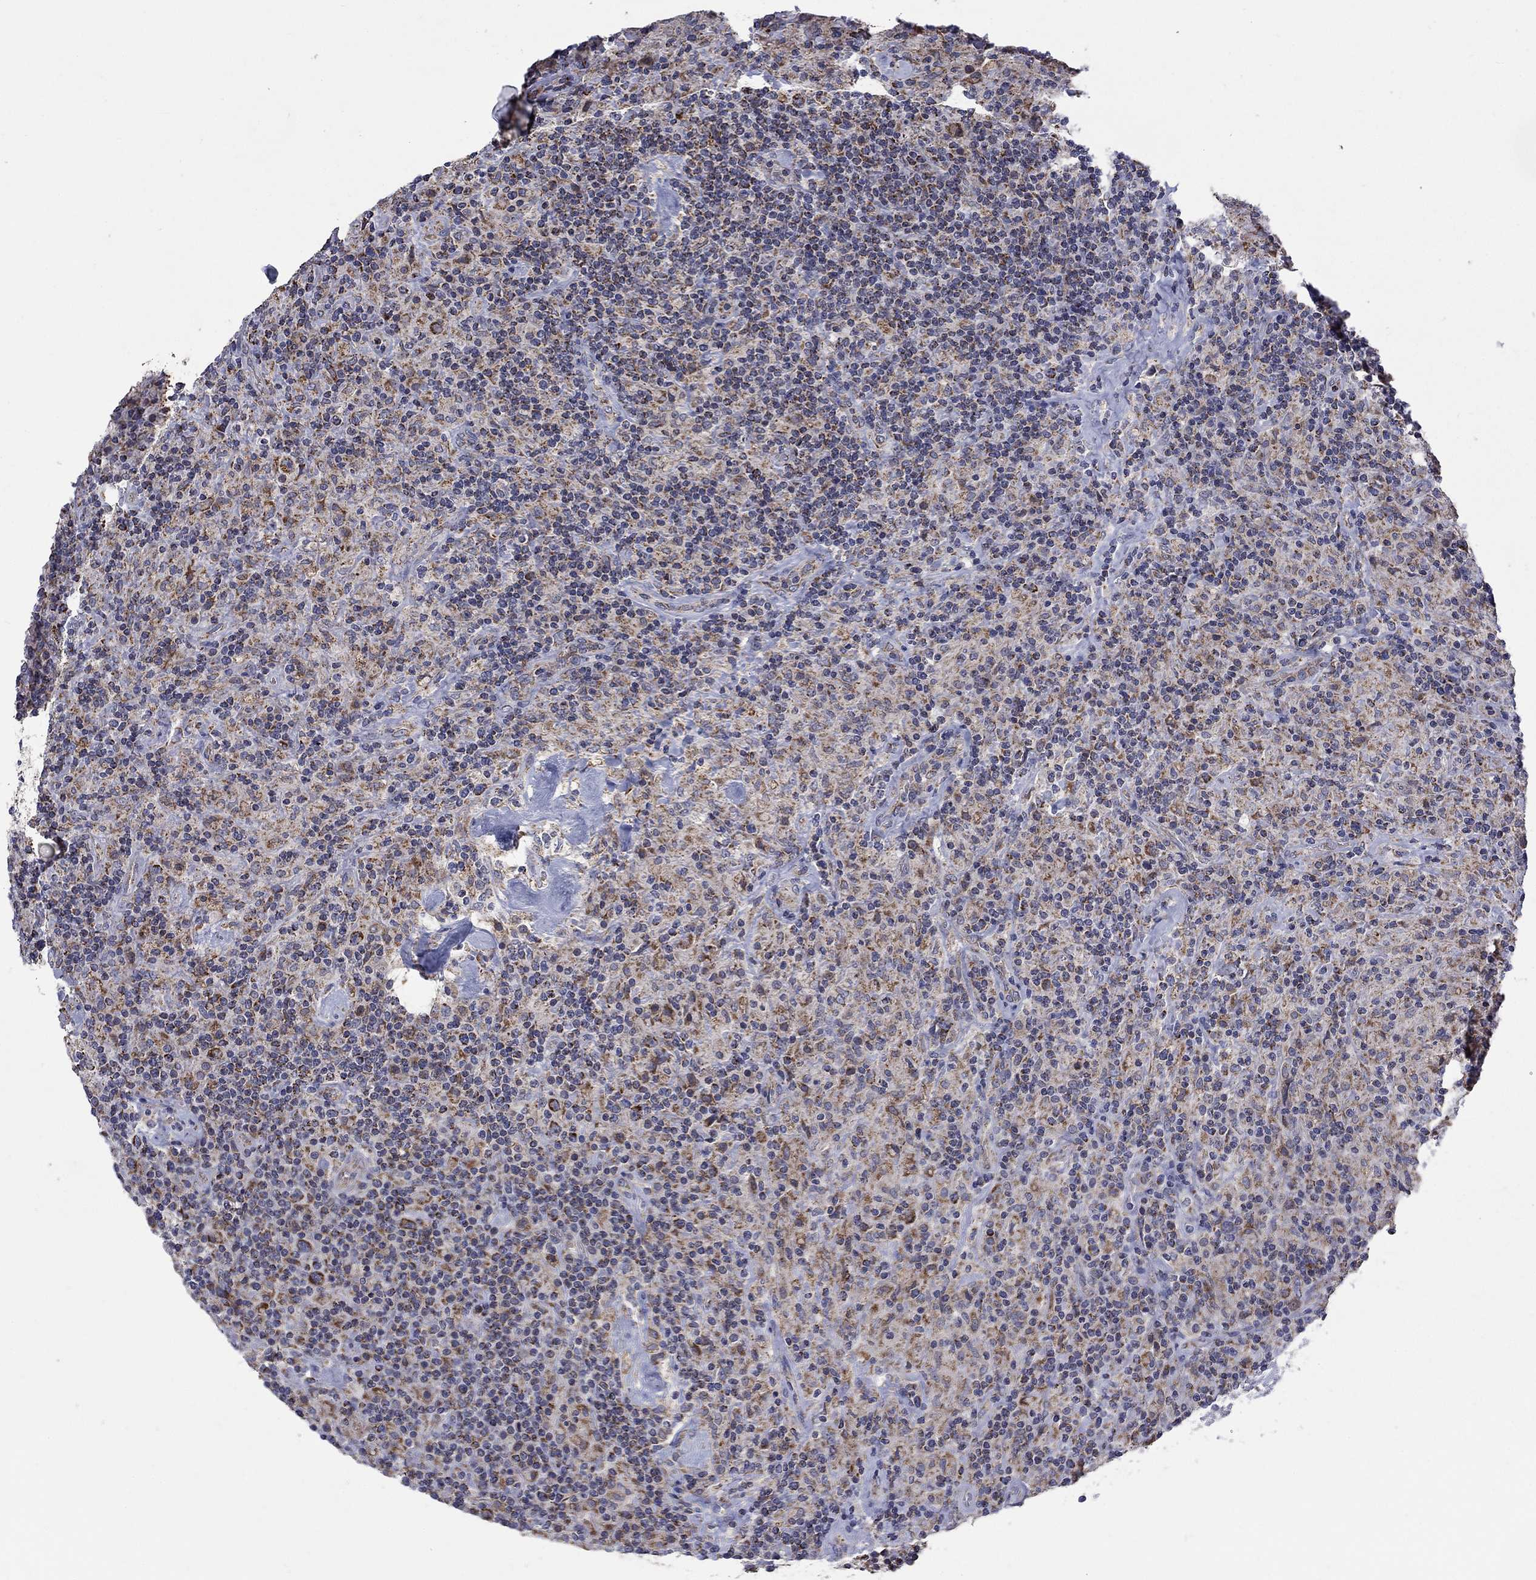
{"staining": {"intensity": "negative", "quantity": "none", "location": "none"}, "tissue": "lymphoma", "cell_type": "Tumor cells", "image_type": "cancer", "snomed": [{"axis": "morphology", "description": "Hodgkin's disease, NOS"}, {"axis": "topography", "description": "Lymph node"}], "caption": "A histopathology image of human lymphoma is negative for staining in tumor cells.", "gene": "HPS5", "patient": {"sex": "male", "age": 70}}